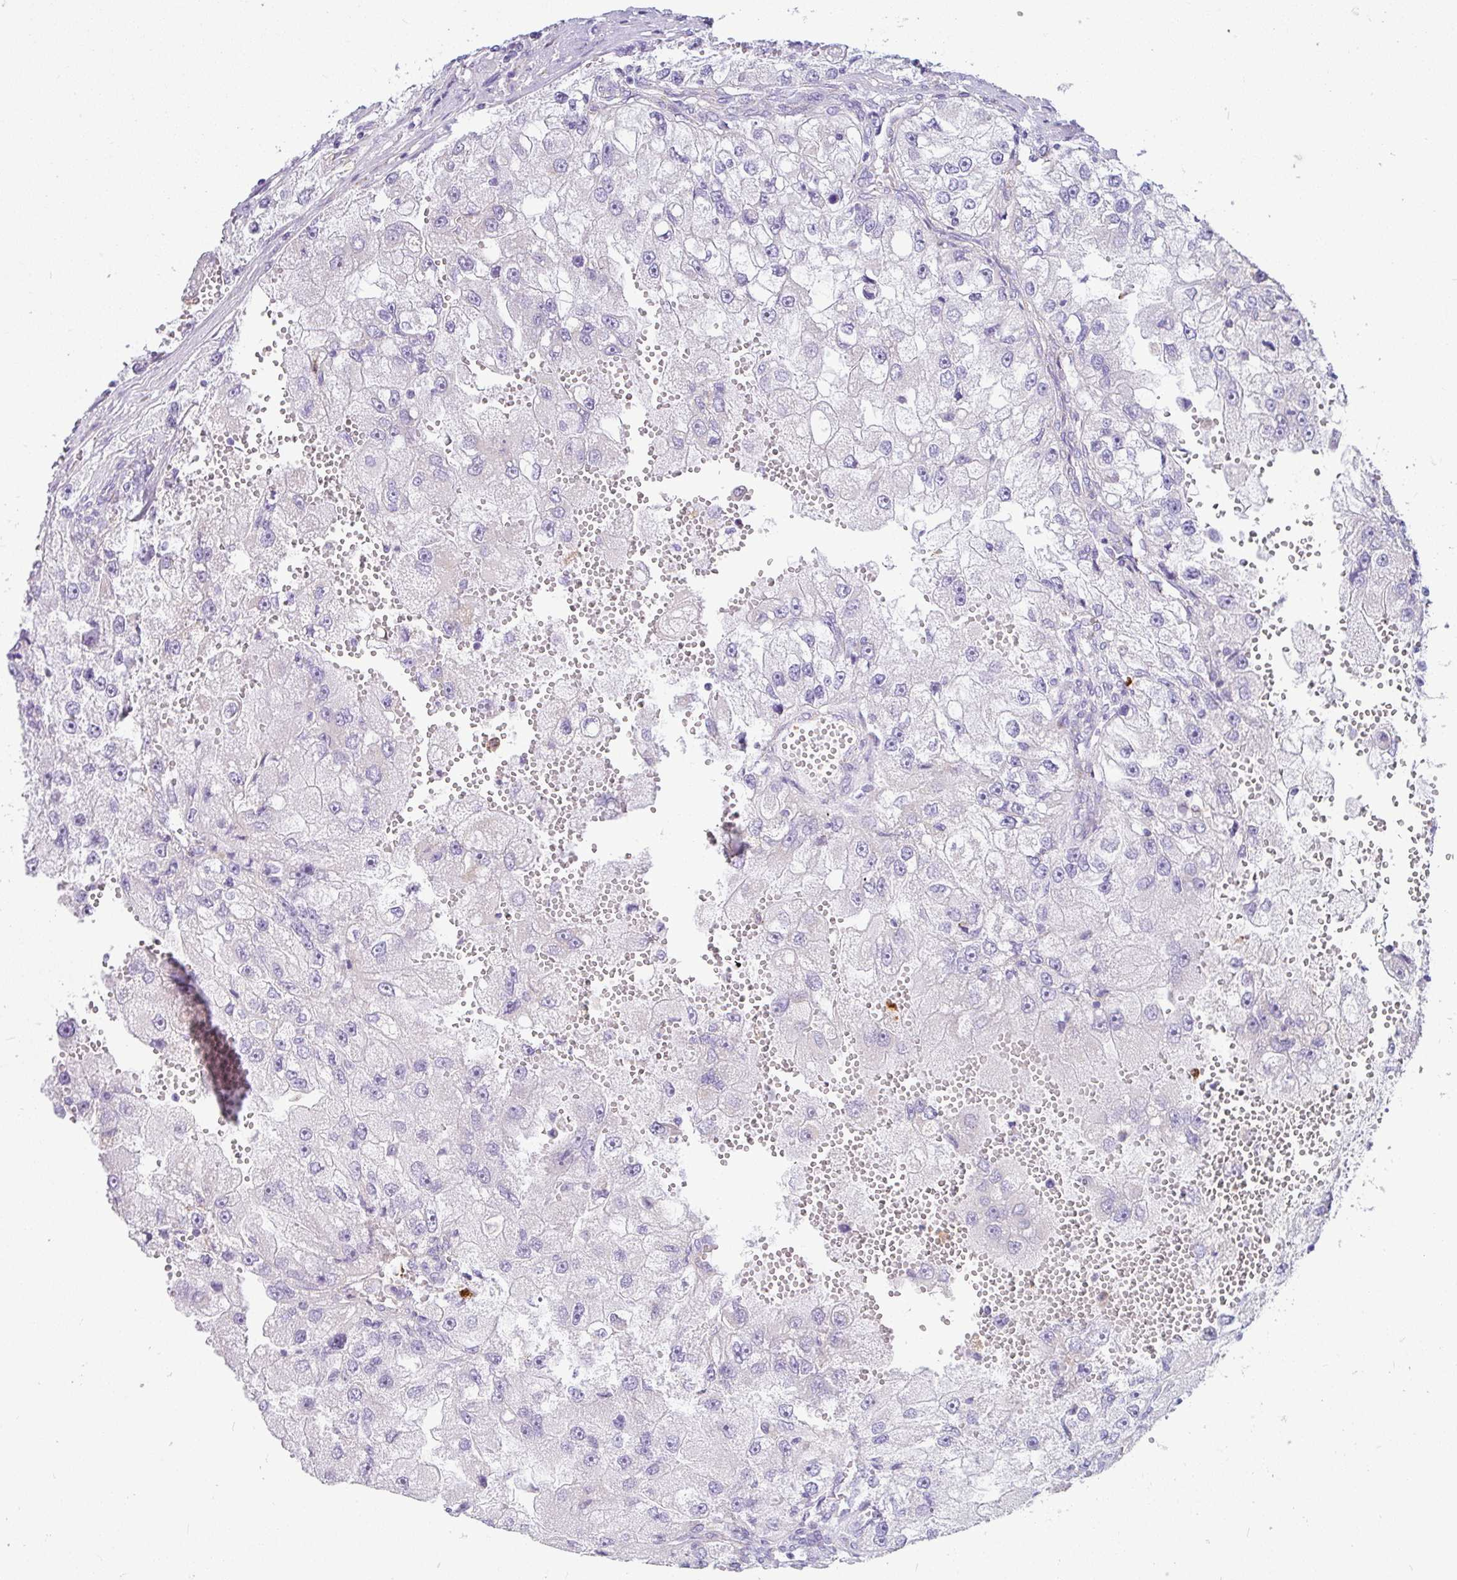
{"staining": {"intensity": "negative", "quantity": "none", "location": "none"}, "tissue": "renal cancer", "cell_type": "Tumor cells", "image_type": "cancer", "snomed": [{"axis": "morphology", "description": "Adenocarcinoma, NOS"}, {"axis": "topography", "description": "Kidney"}], "caption": "A histopathology image of renal cancer stained for a protein exhibits no brown staining in tumor cells.", "gene": "SH2D3C", "patient": {"sex": "male", "age": 63}}